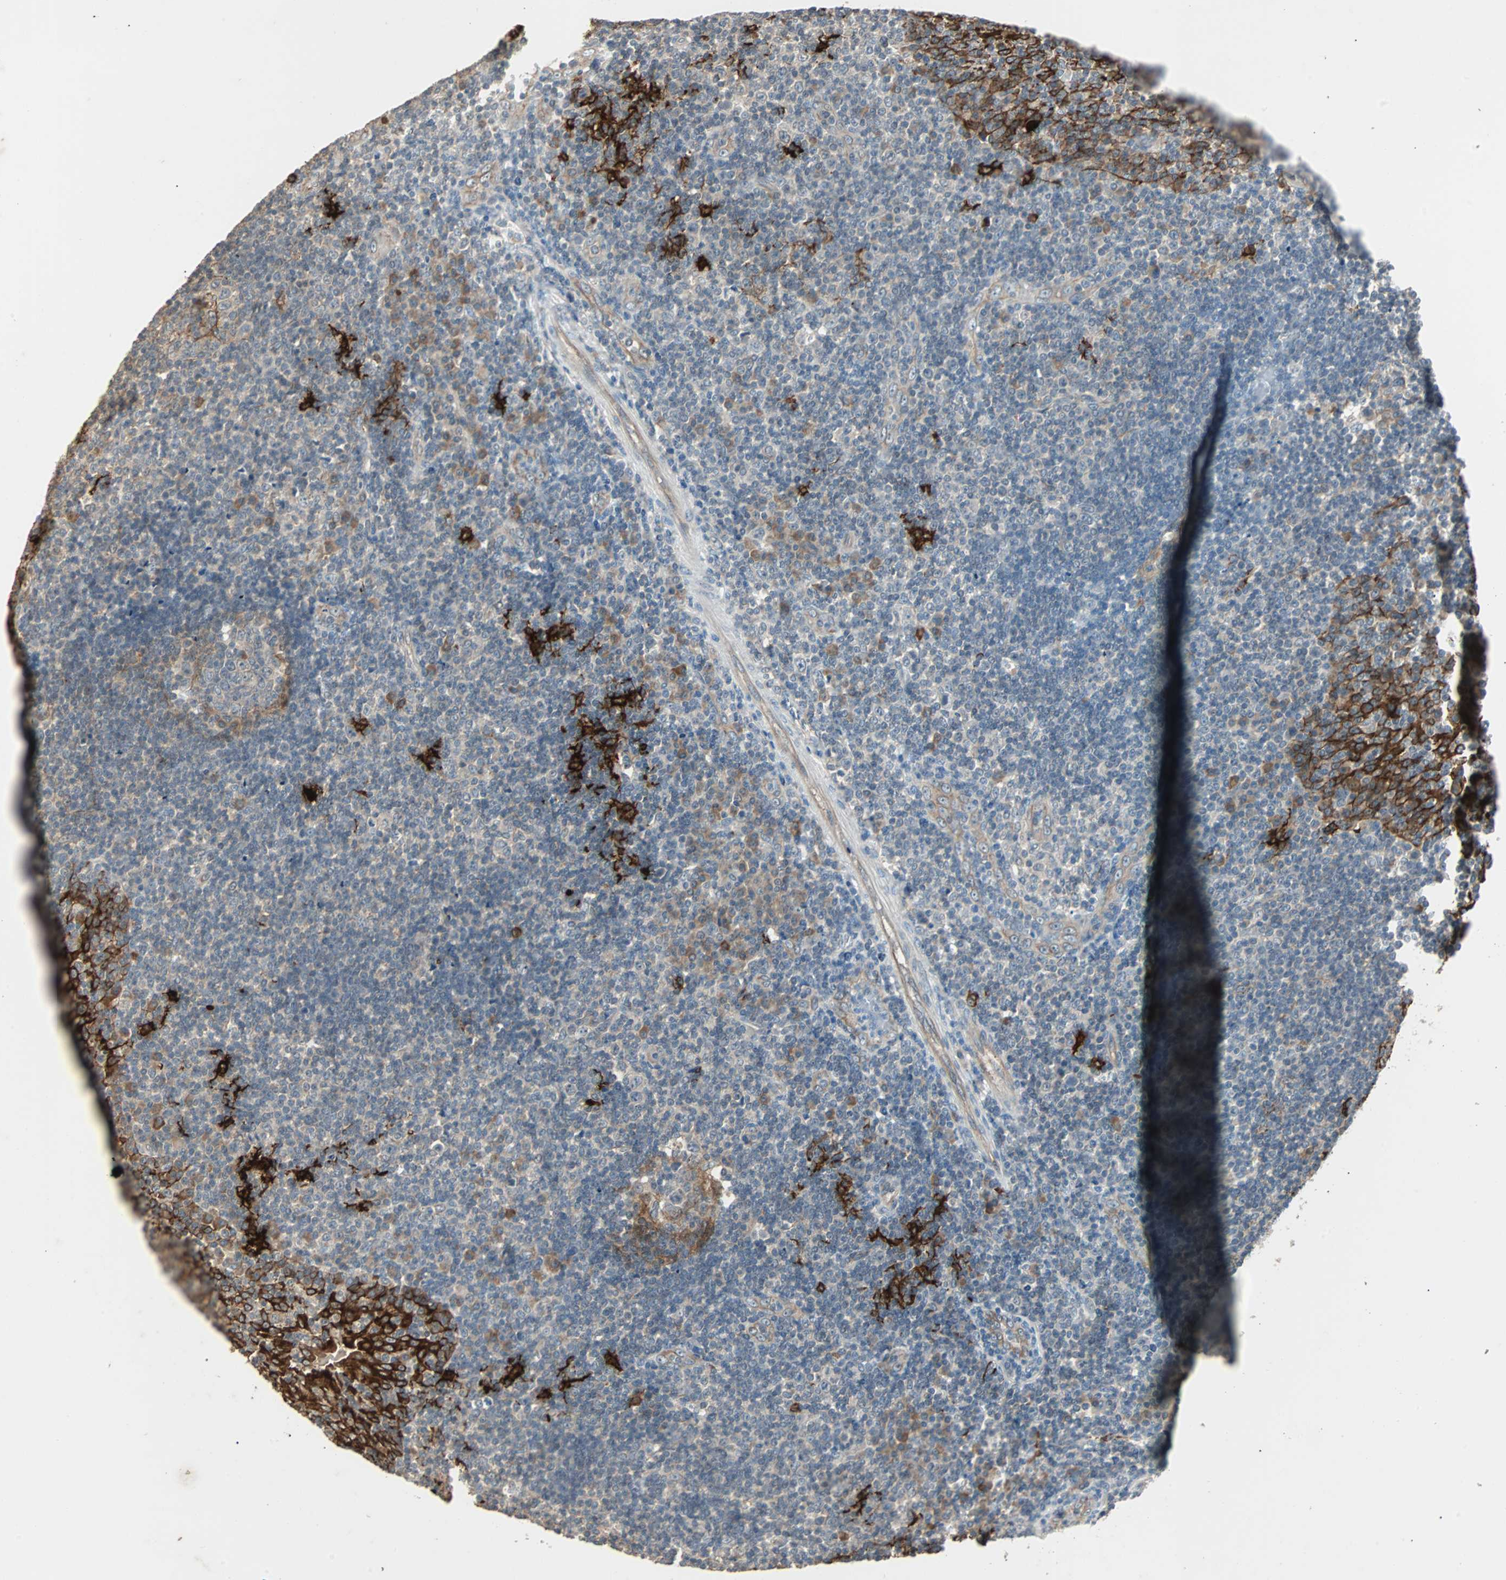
{"staining": {"intensity": "moderate", "quantity": "<25%", "location": "cytoplasmic/membranous"}, "tissue": "tonsil", "cell_type": "Germinal center cells", "image_type": "normal", "snomed": [{"axis": "morphology", "description": "Normal tissue, NOS"}, {"axis": "topography", "description": "Tonsil"}], "caption": "Protein expression analysis of unremarkable tonsil reveals moderate cytoplasmic/membranous staining in approximately <25% of germinal center cells.", "gene": "CMC2", "patient": {"sex": "female", "age": 40}}